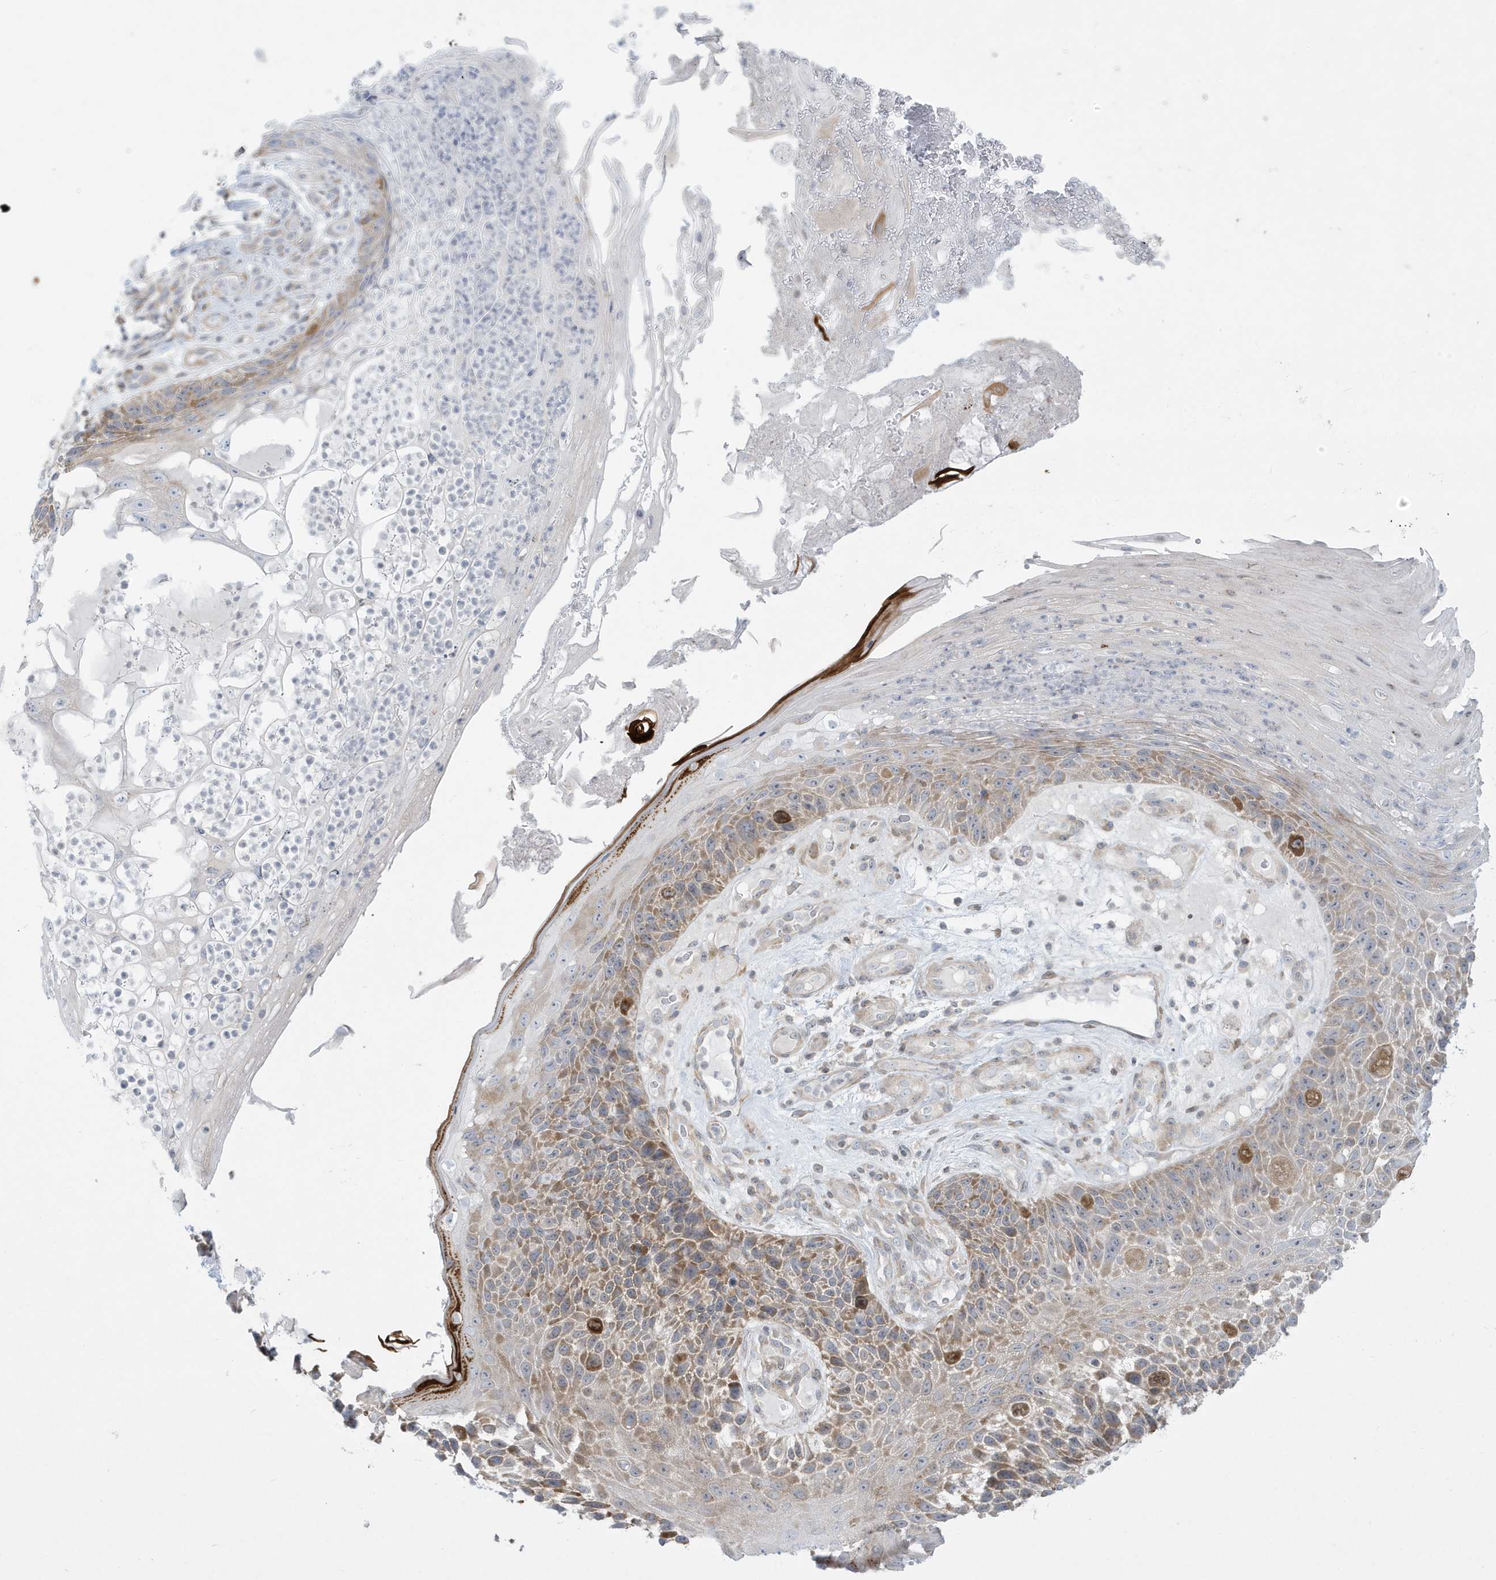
{"staining": {"intensity": "moderate", "quantity": ">75%", "location": "cytoplasmic/membranous"}, "tissue": "skin cancer", "cell_type": "Tumor cells", "image_type": "cancer", "snomed": [{"axis": "morphology", "description": "Squamous cell carcinoma, NOS"}, {"axis": "topography", "description": "Skin"}], "caption": "The histopathology image demonstrates a brown stain indicating the presence of a protein in the cytoplasmic/membranous of tumor cells in squamous cell carcinoma (skin). The staining is performed using DAB brown chromogen to label protein expression. The nuclei are counter-stained blue using hematoxylin.", "gene": "SLAMF9", "patient": {"sex": "female", "age": 88}}